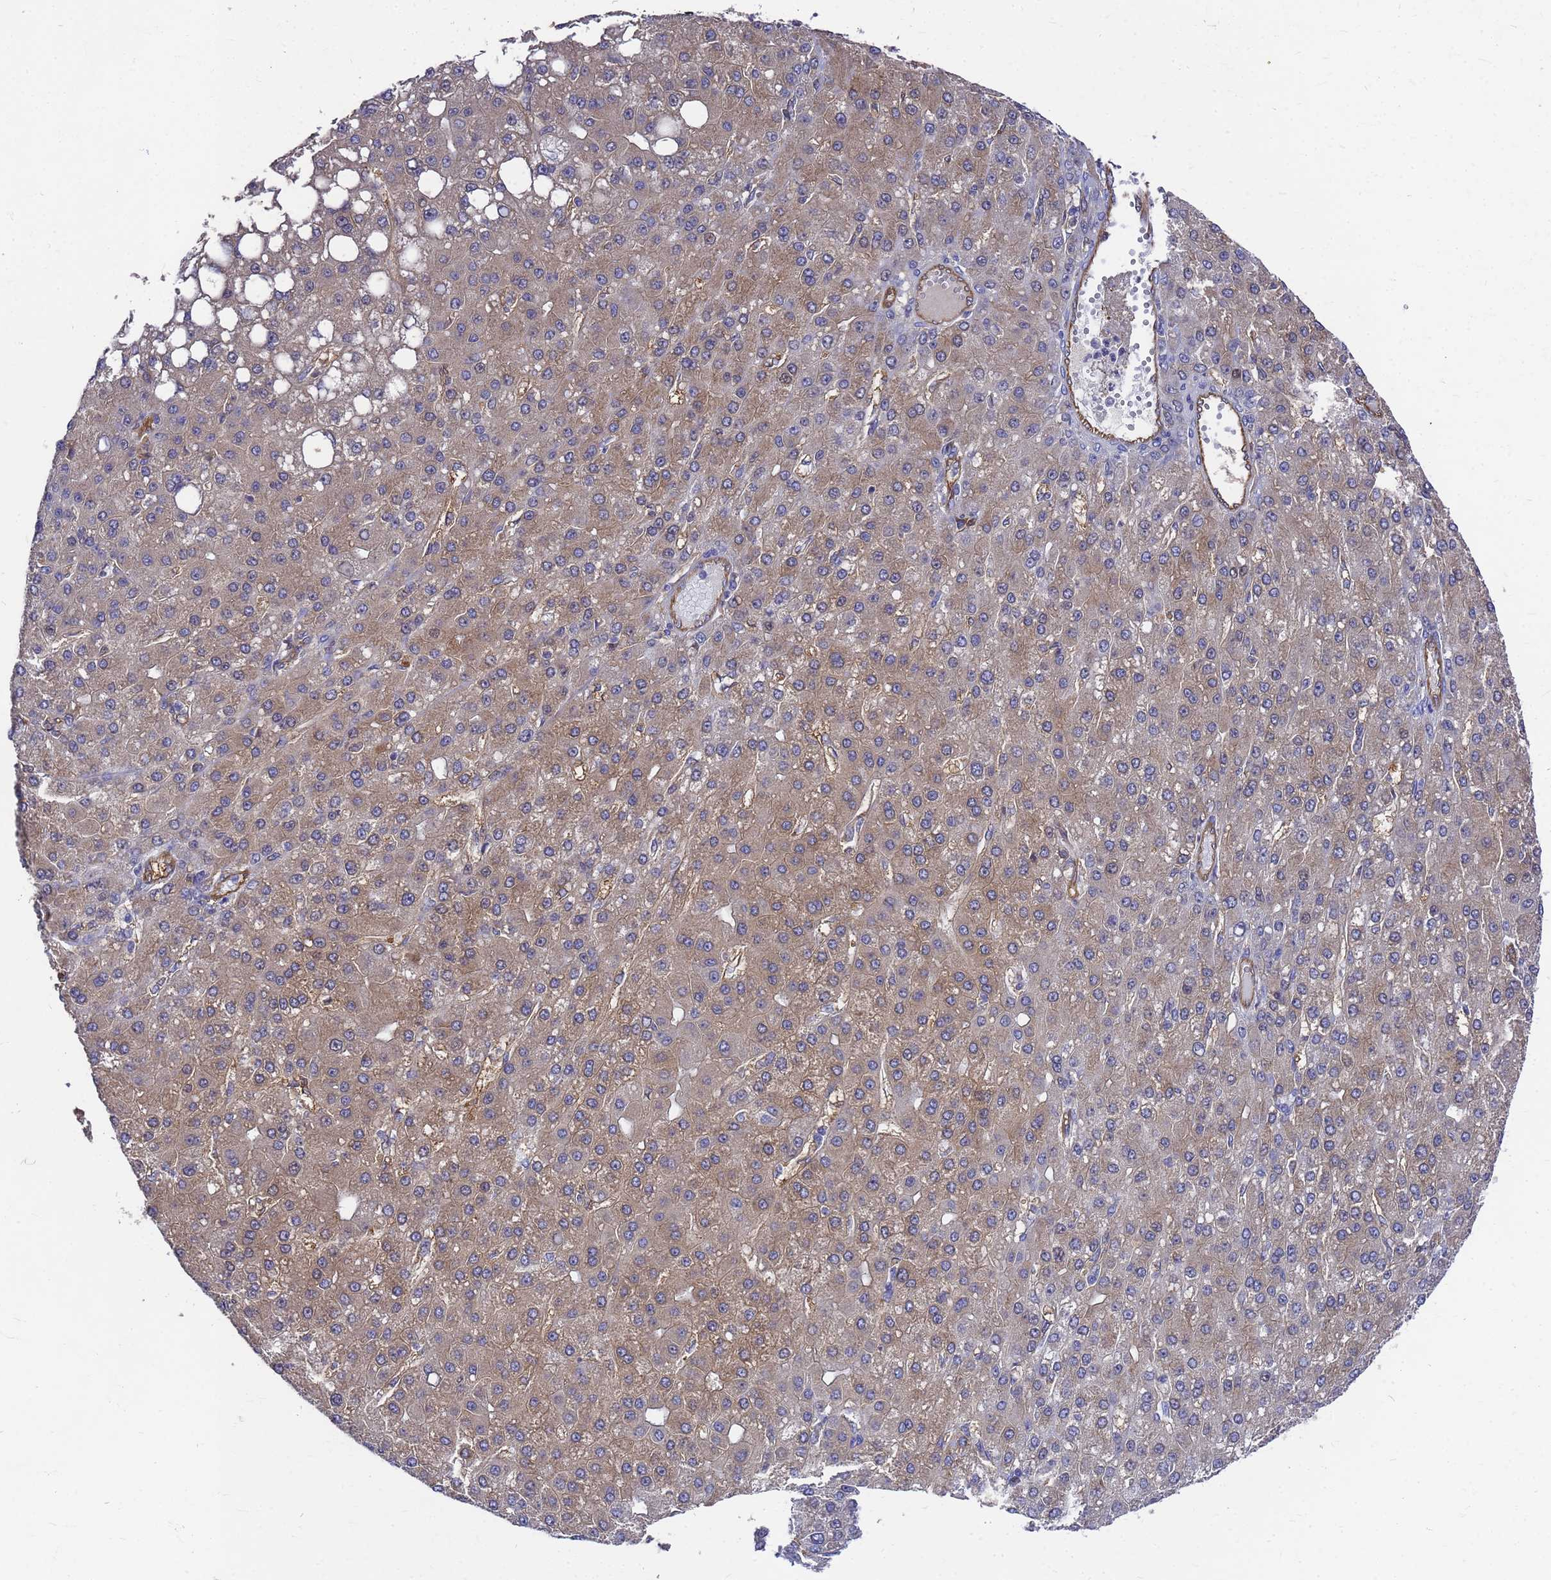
{"staining": {"intensity": "moderate", "quantity": "25%-75%", "location": "cytoplasmic/membranous"}, "tissue": "liver cancer", "cell_type": "Tumor cells", "image_type": "cancer", "snomed": [{"axis": "morphology", "description": "Carcinoma, Hepatocellular, NOS"}, {"axis": "topography", "description": "Liver"}], "caption": "This is an image of immunohistochemistry (IHC) staining of liver cancer, which shows moderate expression in the cytoplasmic/membranous of tumor cells.", "gene": "SLC35E2B", "patient": {"sex": "male", "age": 67}}